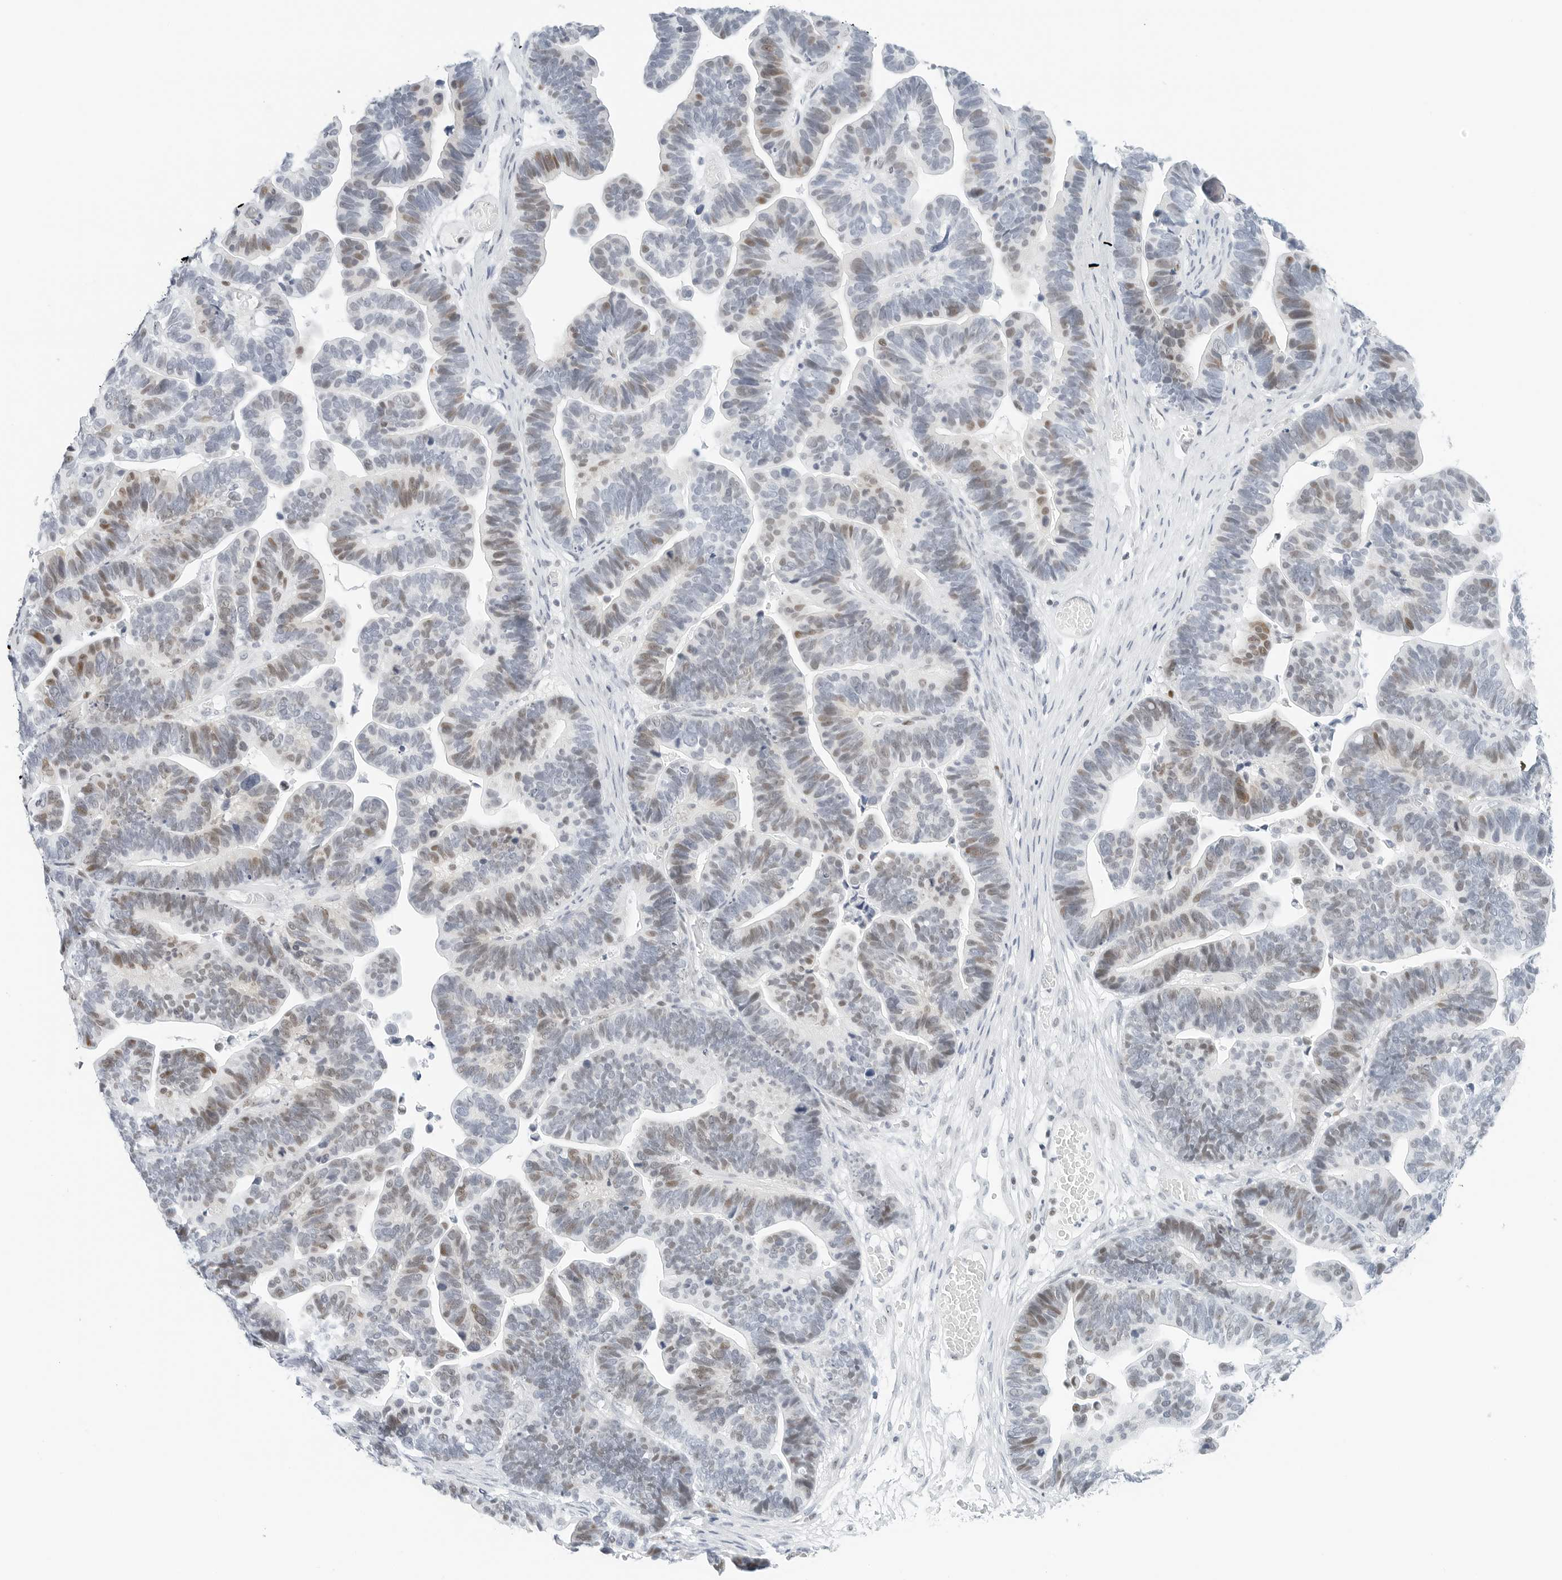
{"staining": {"intensity": "weak", "quantity": "25%-75%", "location": "nuclear"}, "tissue": "ovarian cancer", "cell_type": "Tumor cells", "image_type": "cancer", "snomed": [{"axis": "morphology", "description": "Cystadenocarcinoma, serous, NOS"}, {"axis": "topography", "description": "Ovary"}], "caption": "The histopathology image demonstrates staining of ovarian cancer (serous cystadenocarcinoma), revealing weak nuclear protein positivity (brown color) within tumor cells.", "gene": "NTMT2", "patient": {"sex": "female", "age": 56}}